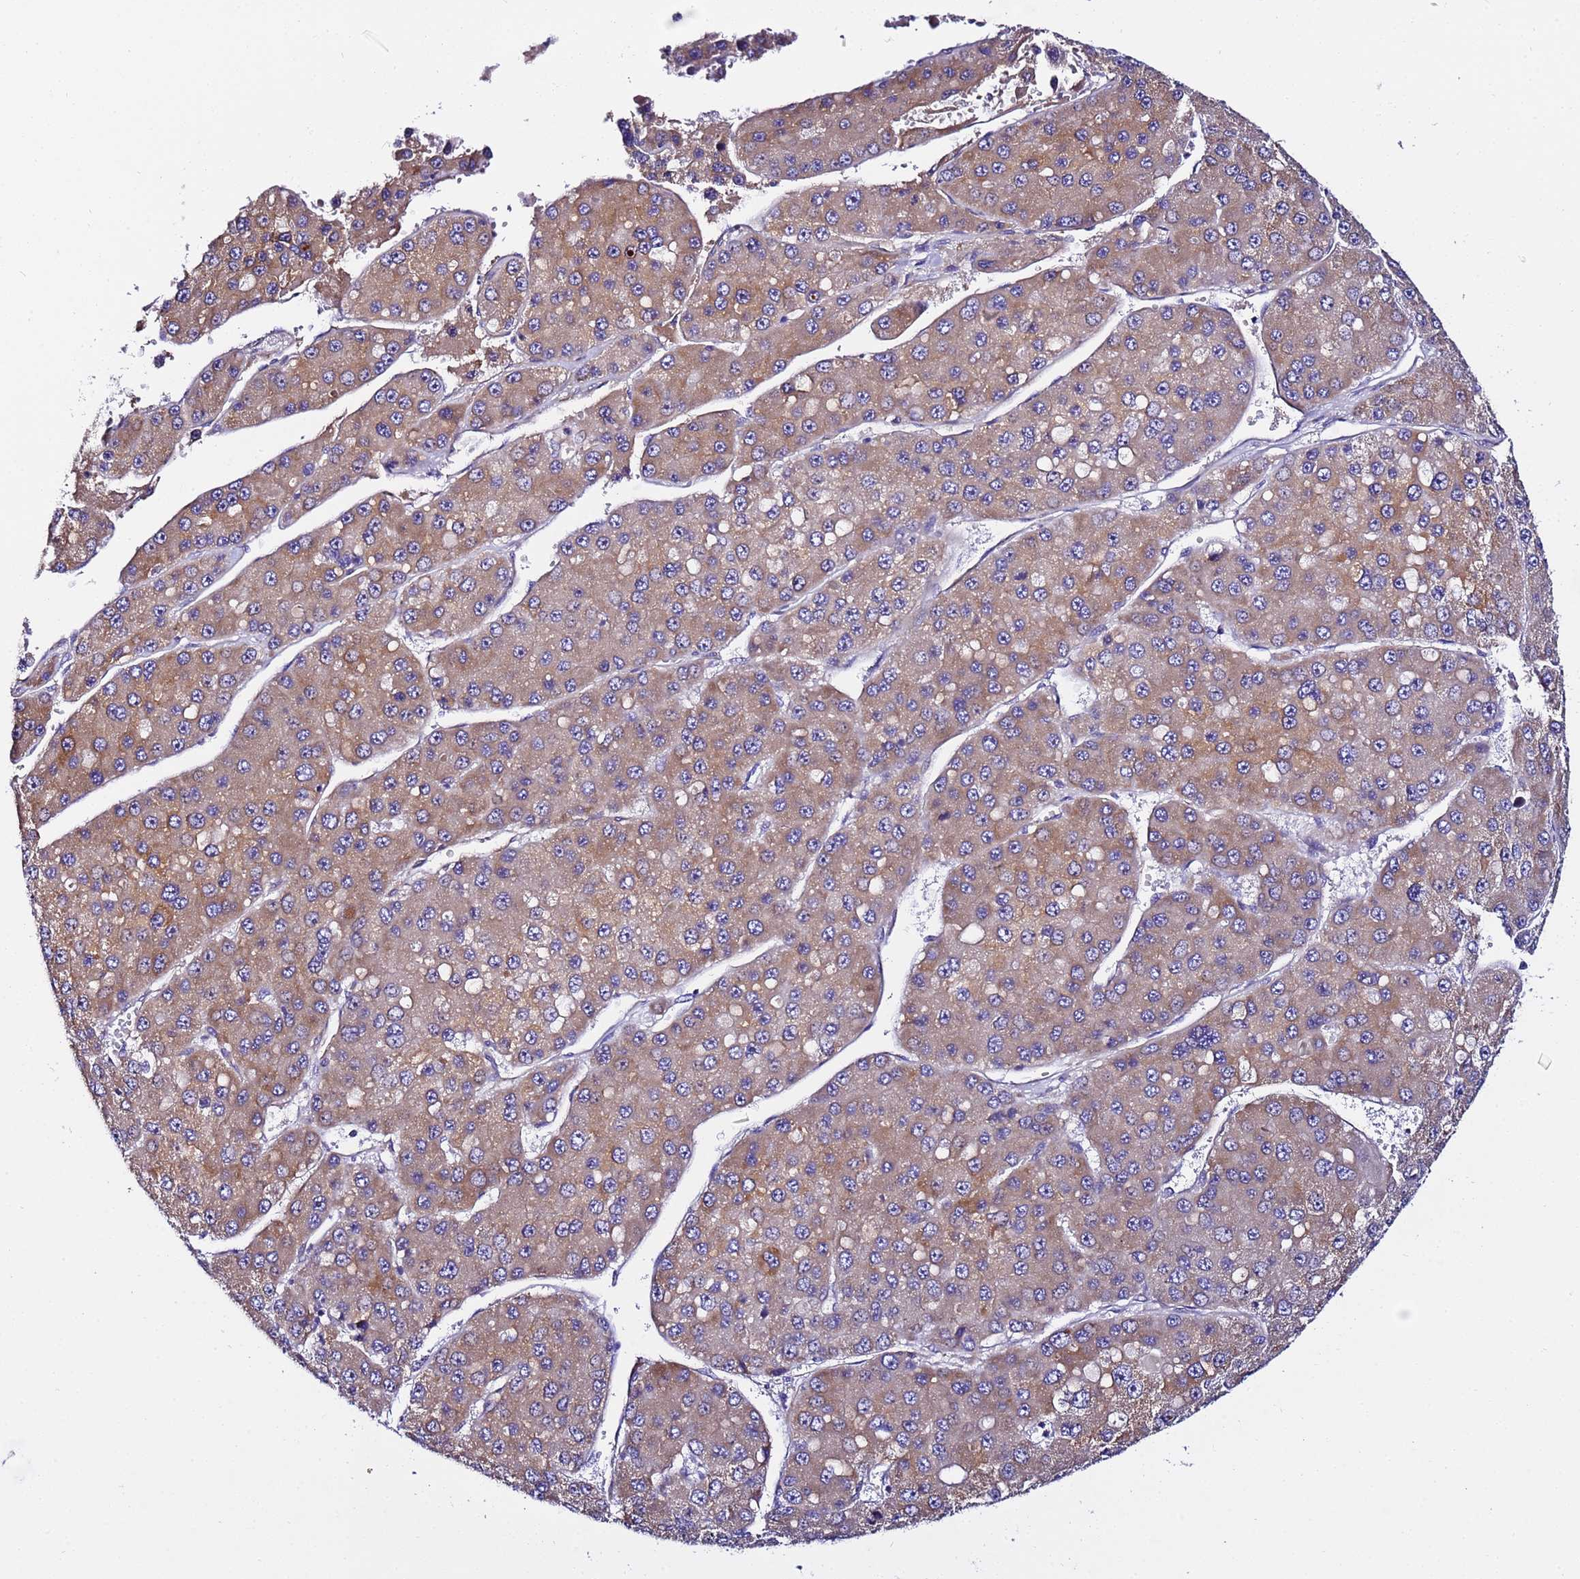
{"staining": {"intensity": "moderate", "quantity": ">75%", "location": "cytoplasmic/membranous"}, "tissue": "liver cancer", "cell_type": "Tumor cells", "image_type": "cancer", "snomed": [{"axis": "morphology", "description": "Carcinoma, Hepatocellular, NOS"}, {"axis": "topography", "description": "Liver"}], "caption": "Hepatocellular carcinoma (liver) was stained to show a protein in brown. There is medium levels of moderate cytoplasmic/membranous expression in about >75% of tumor cells. (DAB IHC, brown staining for protein, blue staining for nuclei).", "gene": "JRKL", "patient": {"sex": "female", "age": 73}}